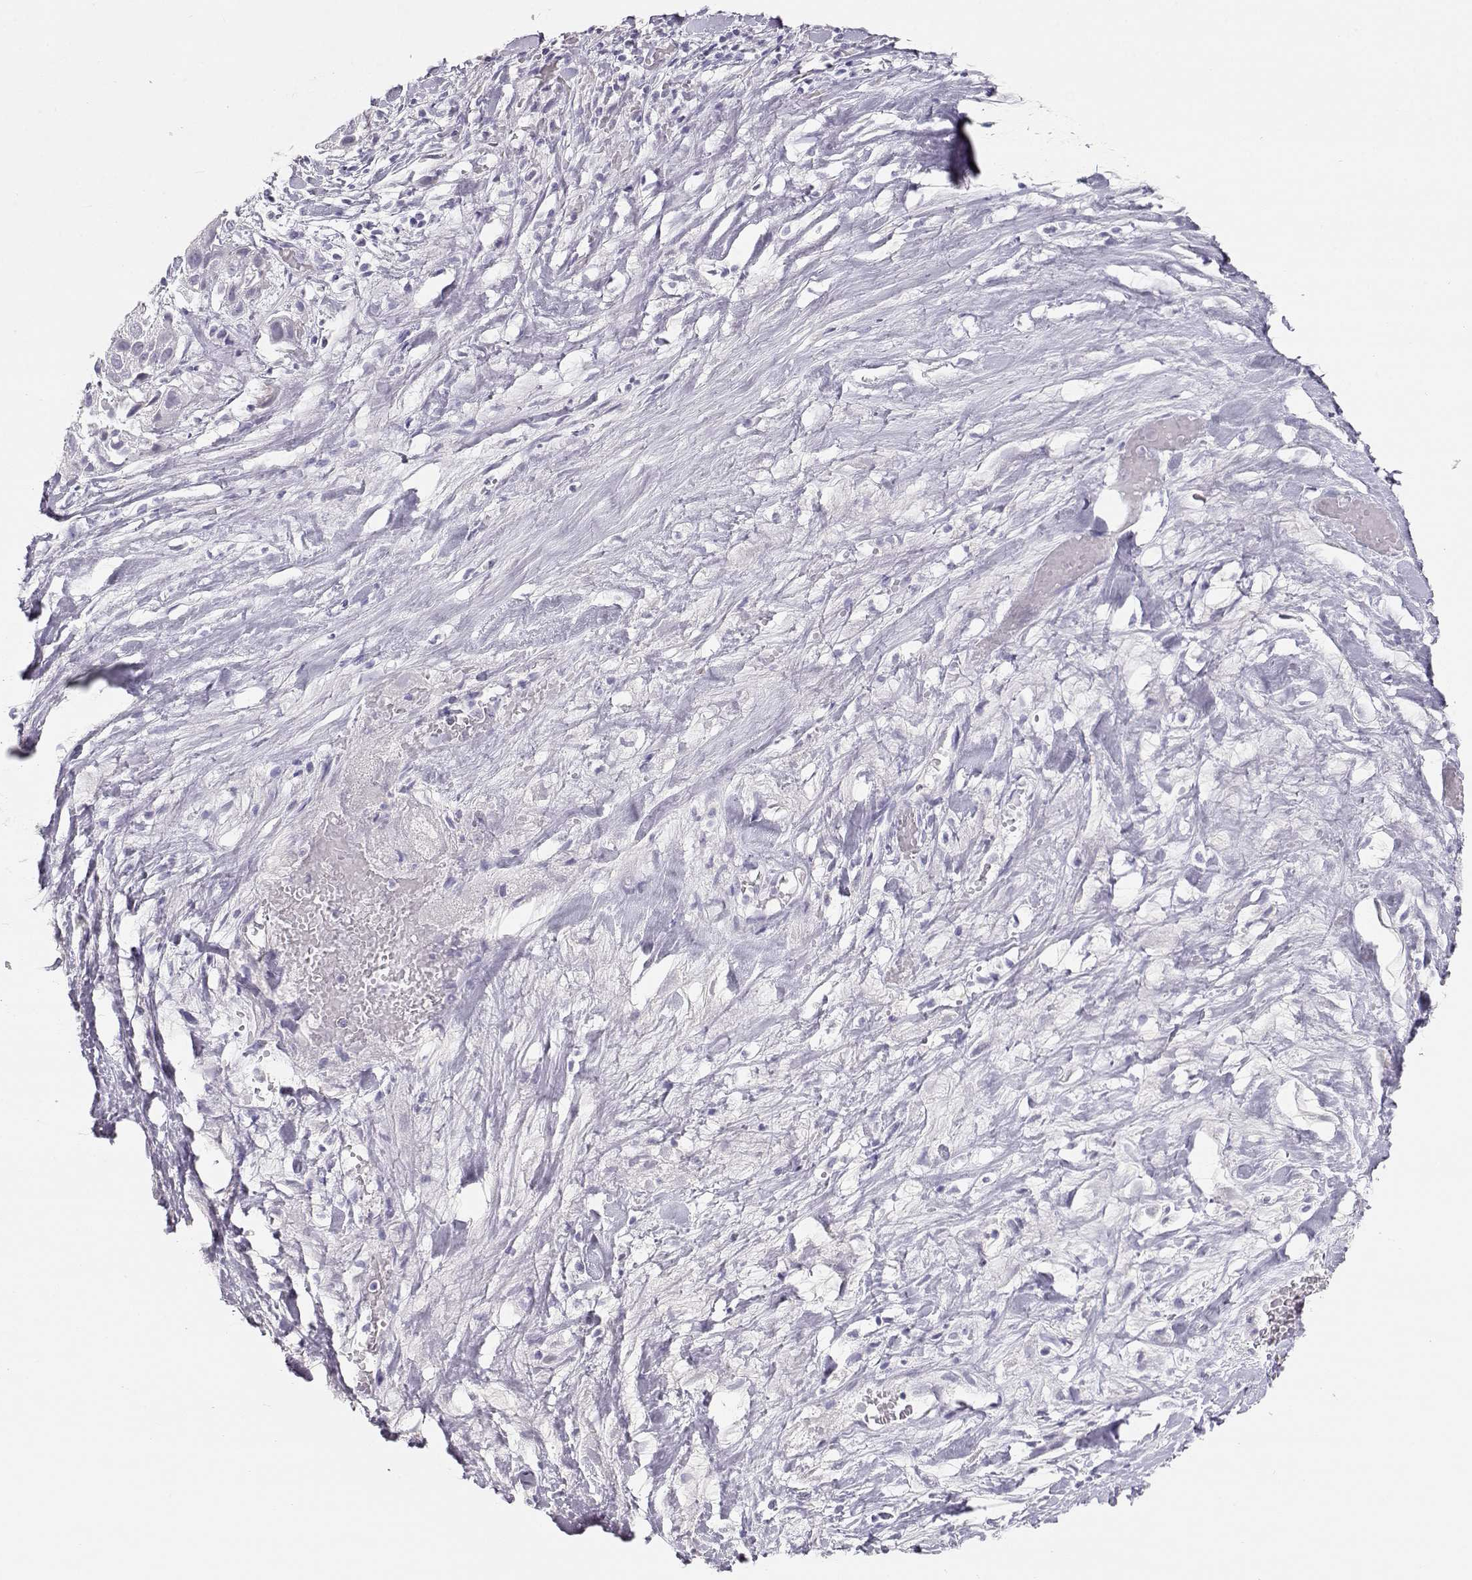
{"staining": {"intensity": "negative", "quantity": "none", "location": "none"}, "tissue": "liver cancer", "cell_type": "Tumor cells", "image_type": "cancer", "snomed": [{"axis": "morphology", "description": "Cholangiocarcinoma"}, {"axis": "topography", "description": "Liver"}], "caption": "This is a micrograph of IHC staining of cholangiocarcinoma (liver), which shows no expression in tumor cells.", "gene": "OPN5", "patient": {"sex": "female", "age": 52}}